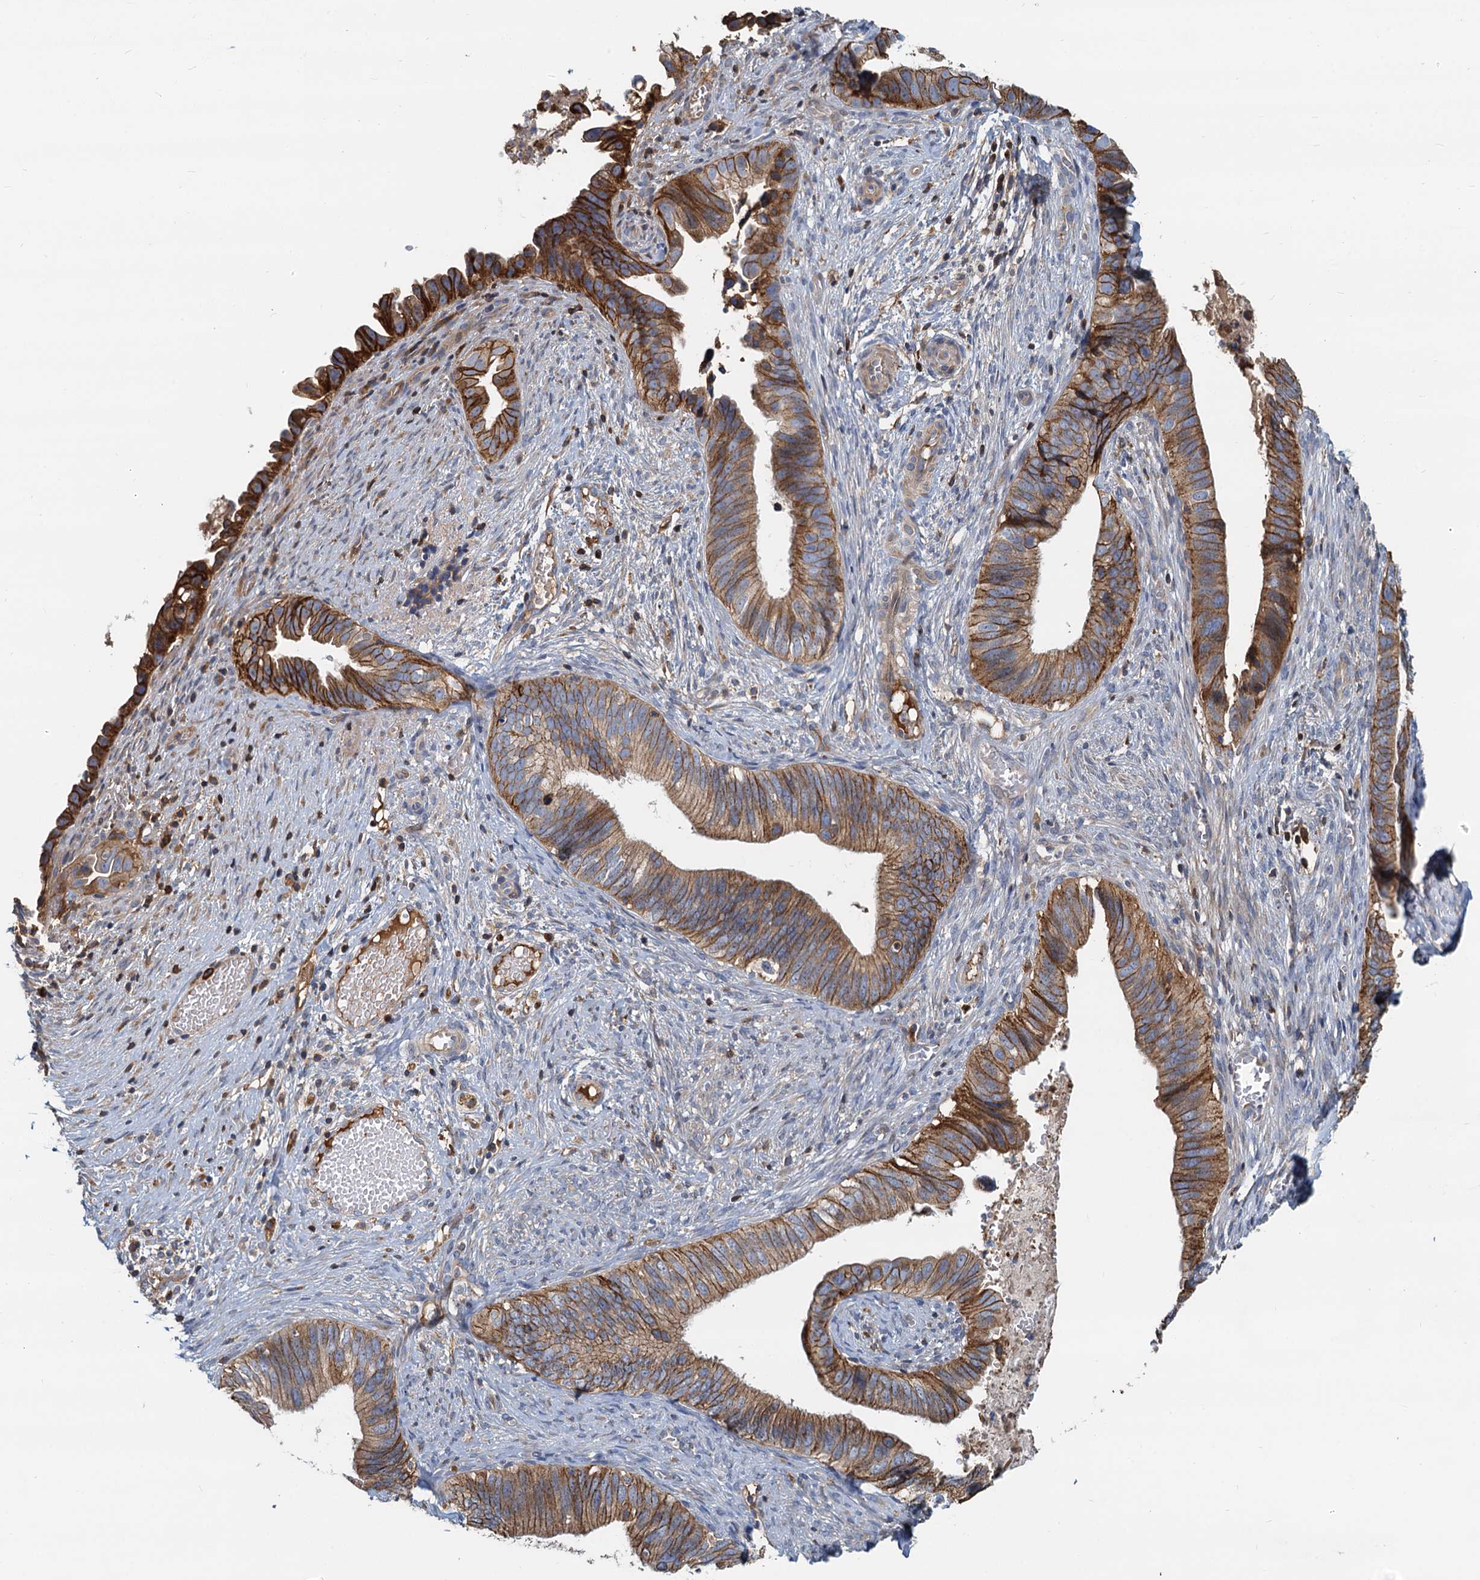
{"staining": {"intensity": "strong", "quantity": ">75%", "location": "cytoplasmic/membranous"}, "tissue": "cervical cancer", "cell_type": "Tumor cells", "image_type": "cancer", "snomed": [{"axis": "morphology", "description": "Adenocarcinoma, NOS"}, {"axis": "topography", "description": "Cervix"}], "caption": "Adenocarcinoma (cervical) stained with a brown dye exhibits strong cytoplasmic/membranous positive expression in approximately >75% of tumor cells.", "gene": "LNX2", "patient": {"sex": "female", "age": 42}}